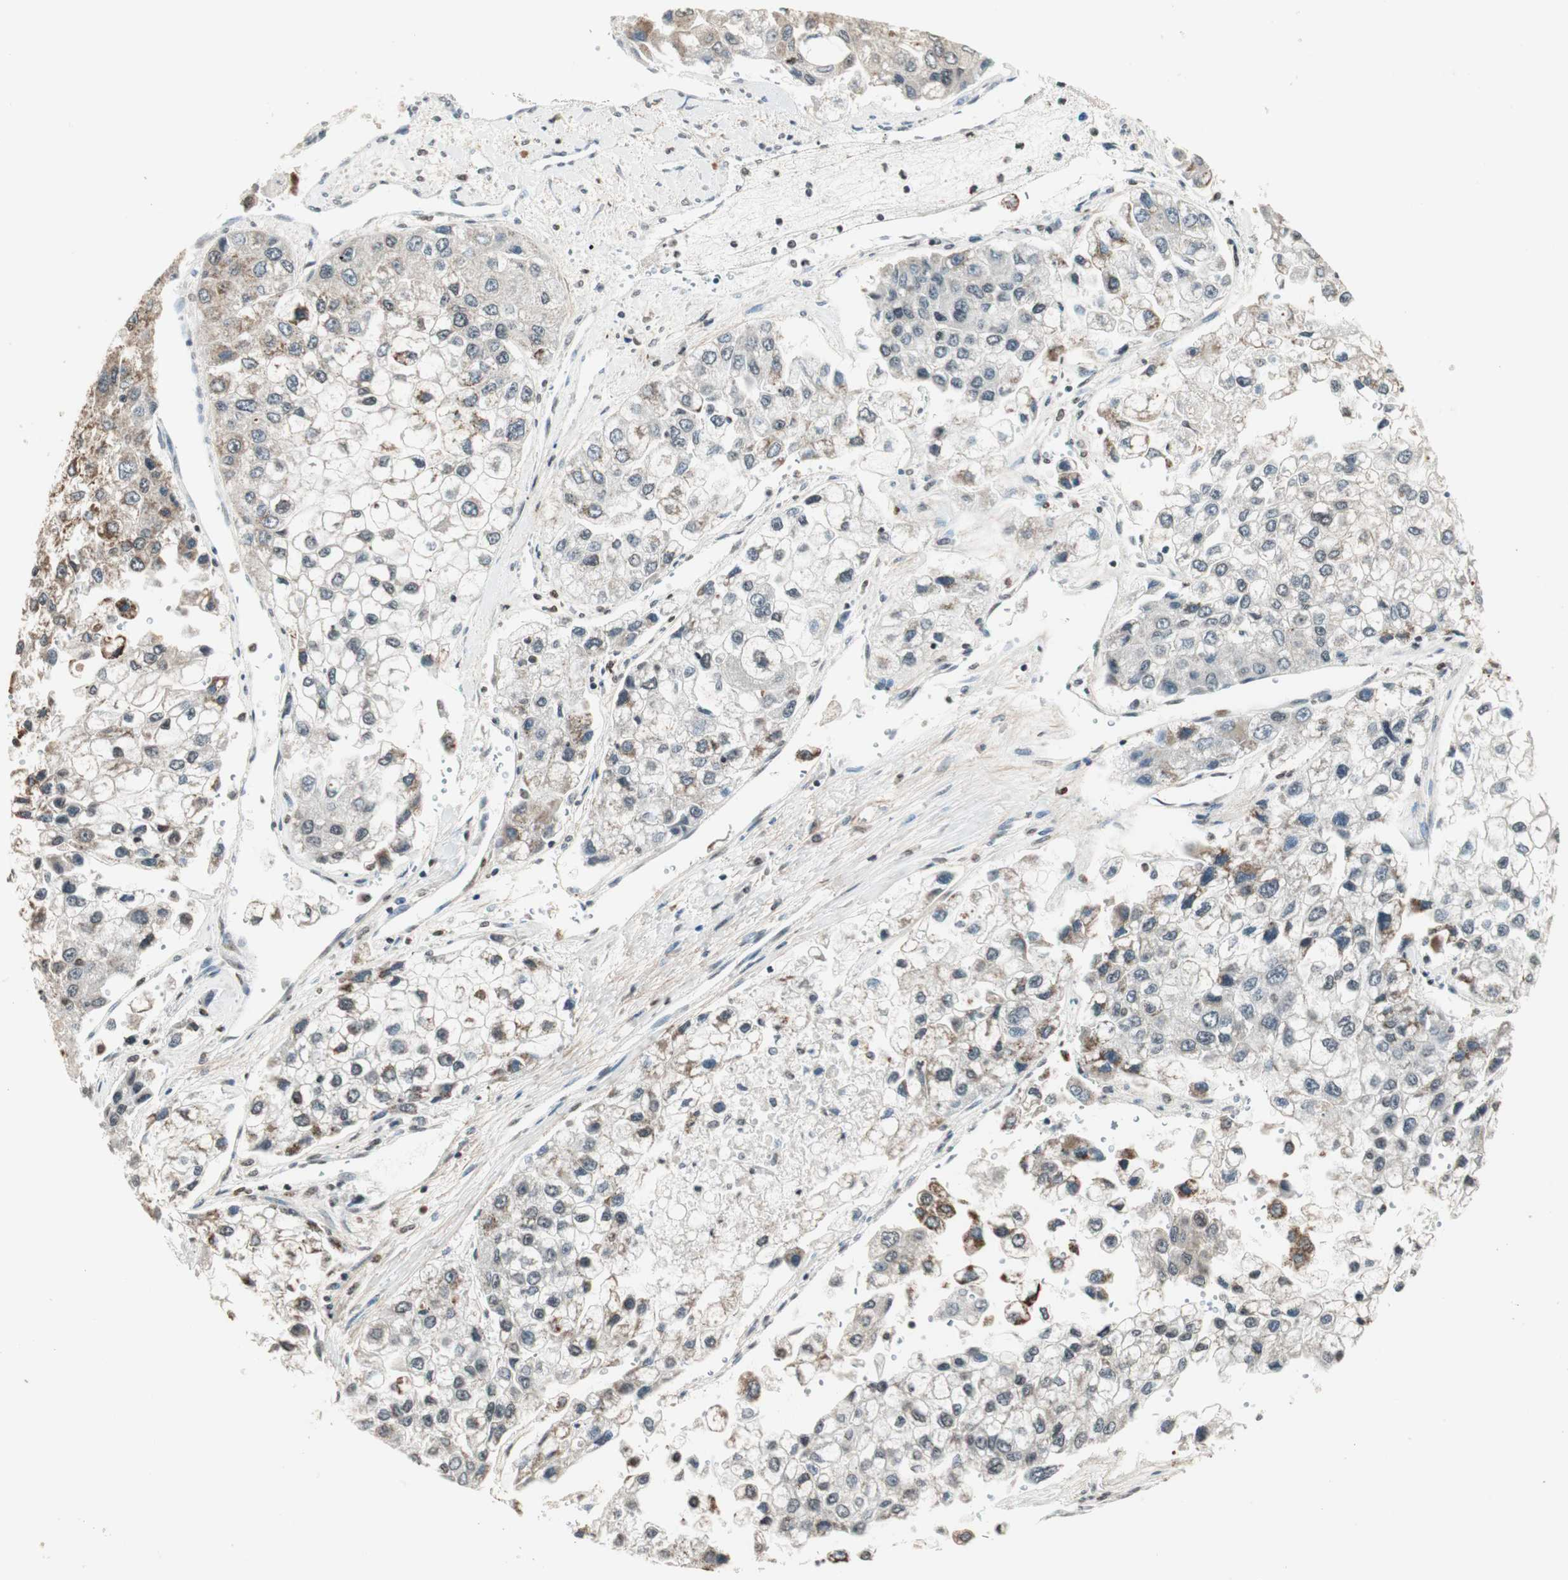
{"staining": {"intensity": "weak", "quantity": "25%-75%", "location": "cytoplasmic/membranous"}, "tissue": "liver cancer", "cell_type": "Tumor cells", "image_type": "cancer", "snomed": [{"axis": "morphology", "description": "Carcinoma, Hepatocellular, NOS"}, {"axis": "topography", "description": "Liver"}], "caption": "Immunohistochemical staining of human liver hepatocellular carcinoma displays low levels of weak cytoplasmic/membranous expression in approximately 25%-75% of tumor cells.", "gene": "PRELID1", "patient": {"sex": "female", "age": 66}}